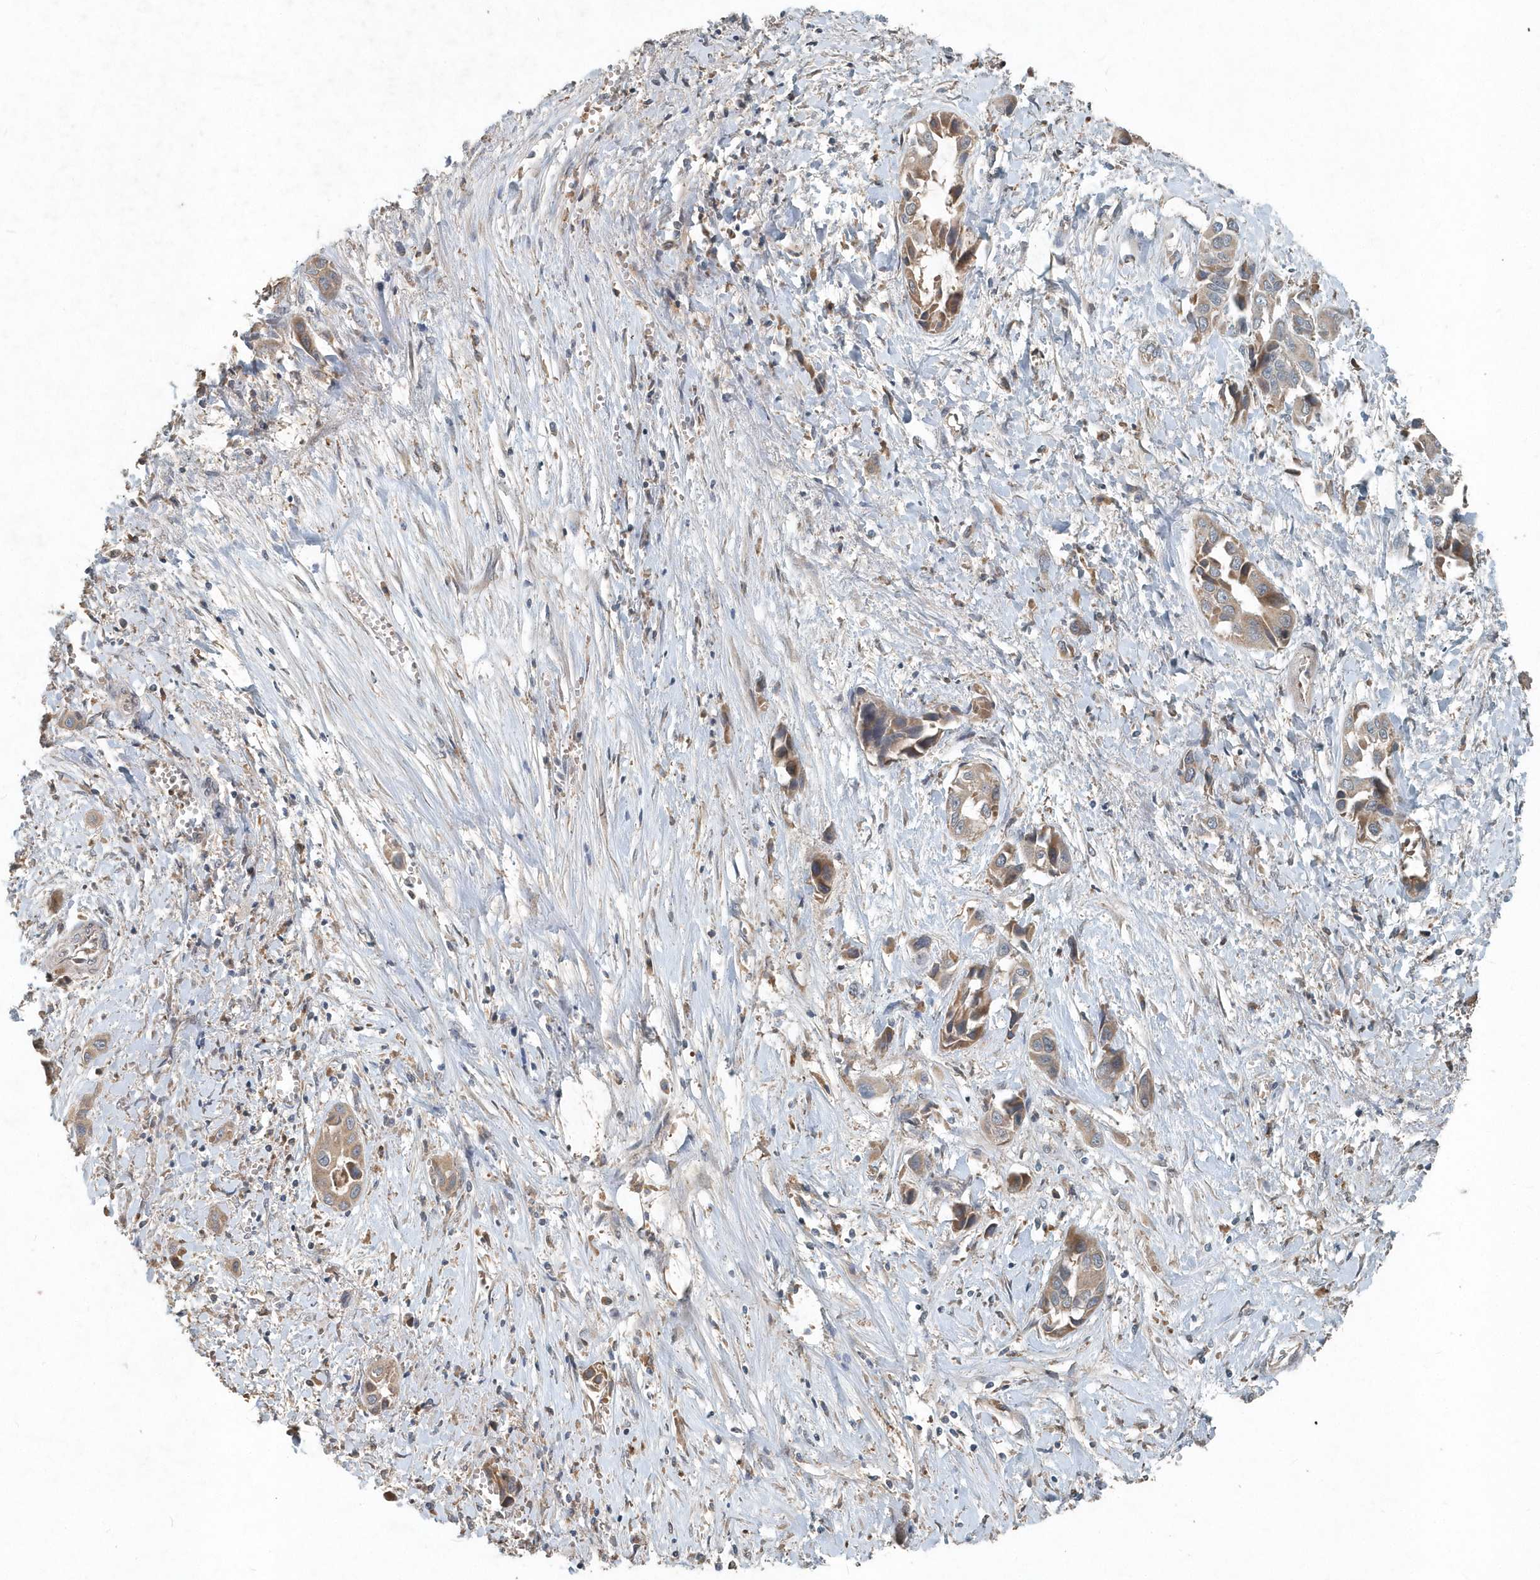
{"staining": {"intensity": "moderate", "quantity": ">75%", "location": "cytoplasmic/membranous"}, "tissue": "liver cancer", "cell_type": "Tumor cells", "image_type": "cancer", "snomed": [{"axis": "morphology", "description": "Cholangiocarcinoma"}, {"axis": "topography", "description": "Liver"}], "caption": "Cholangiocarcinoma (liver) stained with DAB (3,3'-diaminobenzidine) immunohistochemistry shows medium levels of moderate cytoplasmic/membranous expression in approximately >75% of tumor cells. (DAB (3,3'-diaminobenzidine) IHC with brightfield microscopy, high magnification).", "gene": "SCFD2", "patient": {"sex": "female", "age": 52}}